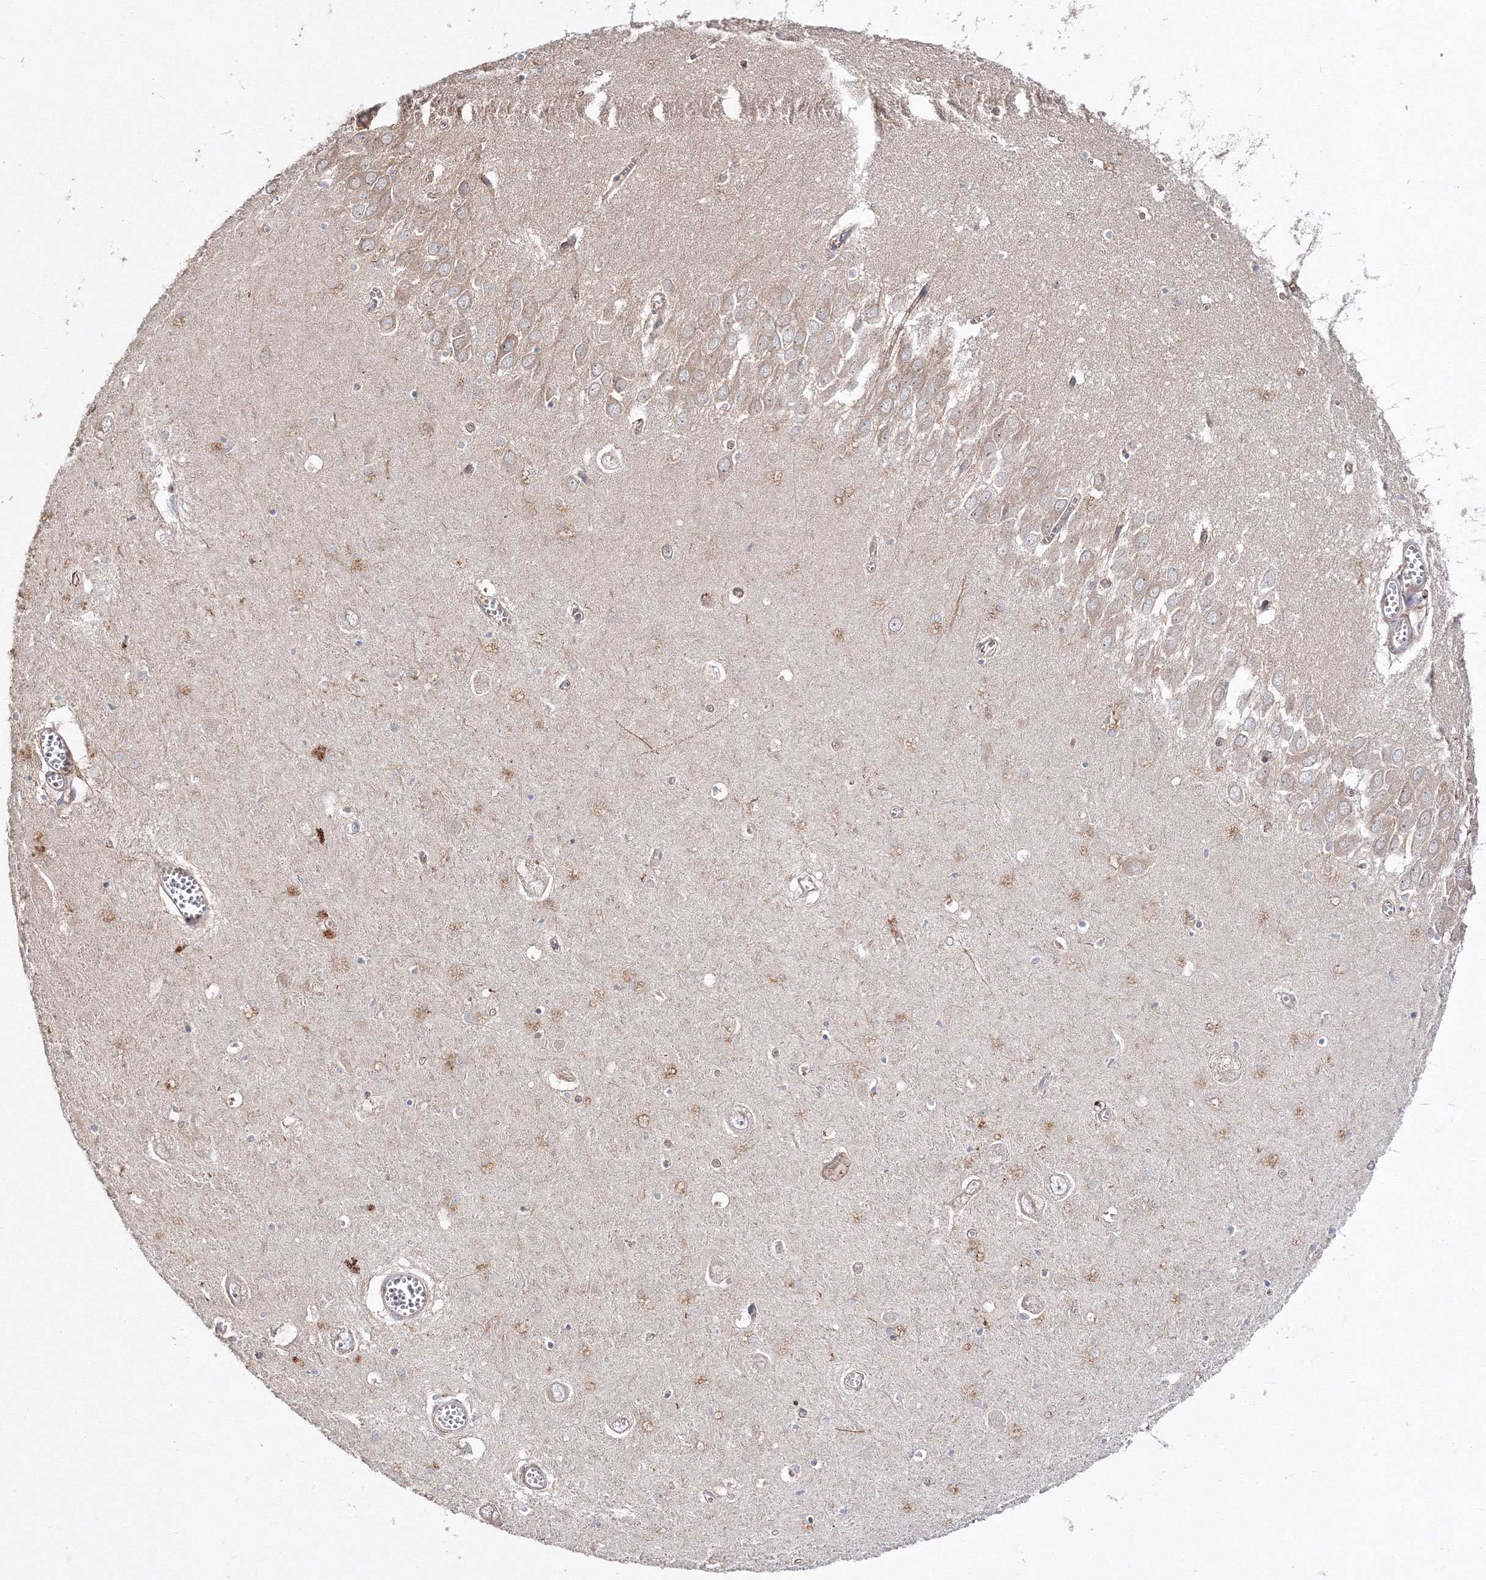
{"staining": {"intensity": "weak", "quantity": "<25%", "location": "cytoplasmic/membranous"}, "tissue": "hippocampus", "cell_type": "Glial cells", "image_type": "normal", "snomed": [{"axis": "morphology", "description": "Normal tissue, NOS"}, {"axis": "topography", "description": "Hippocampus"}], "caption": "This is a image of immunohistochemistry (IHC) staining of unremarkable hippocampus, which shows no staining in glial cells.", "gene": "DDO", "patient": {"sex": "male", "age": 70}}